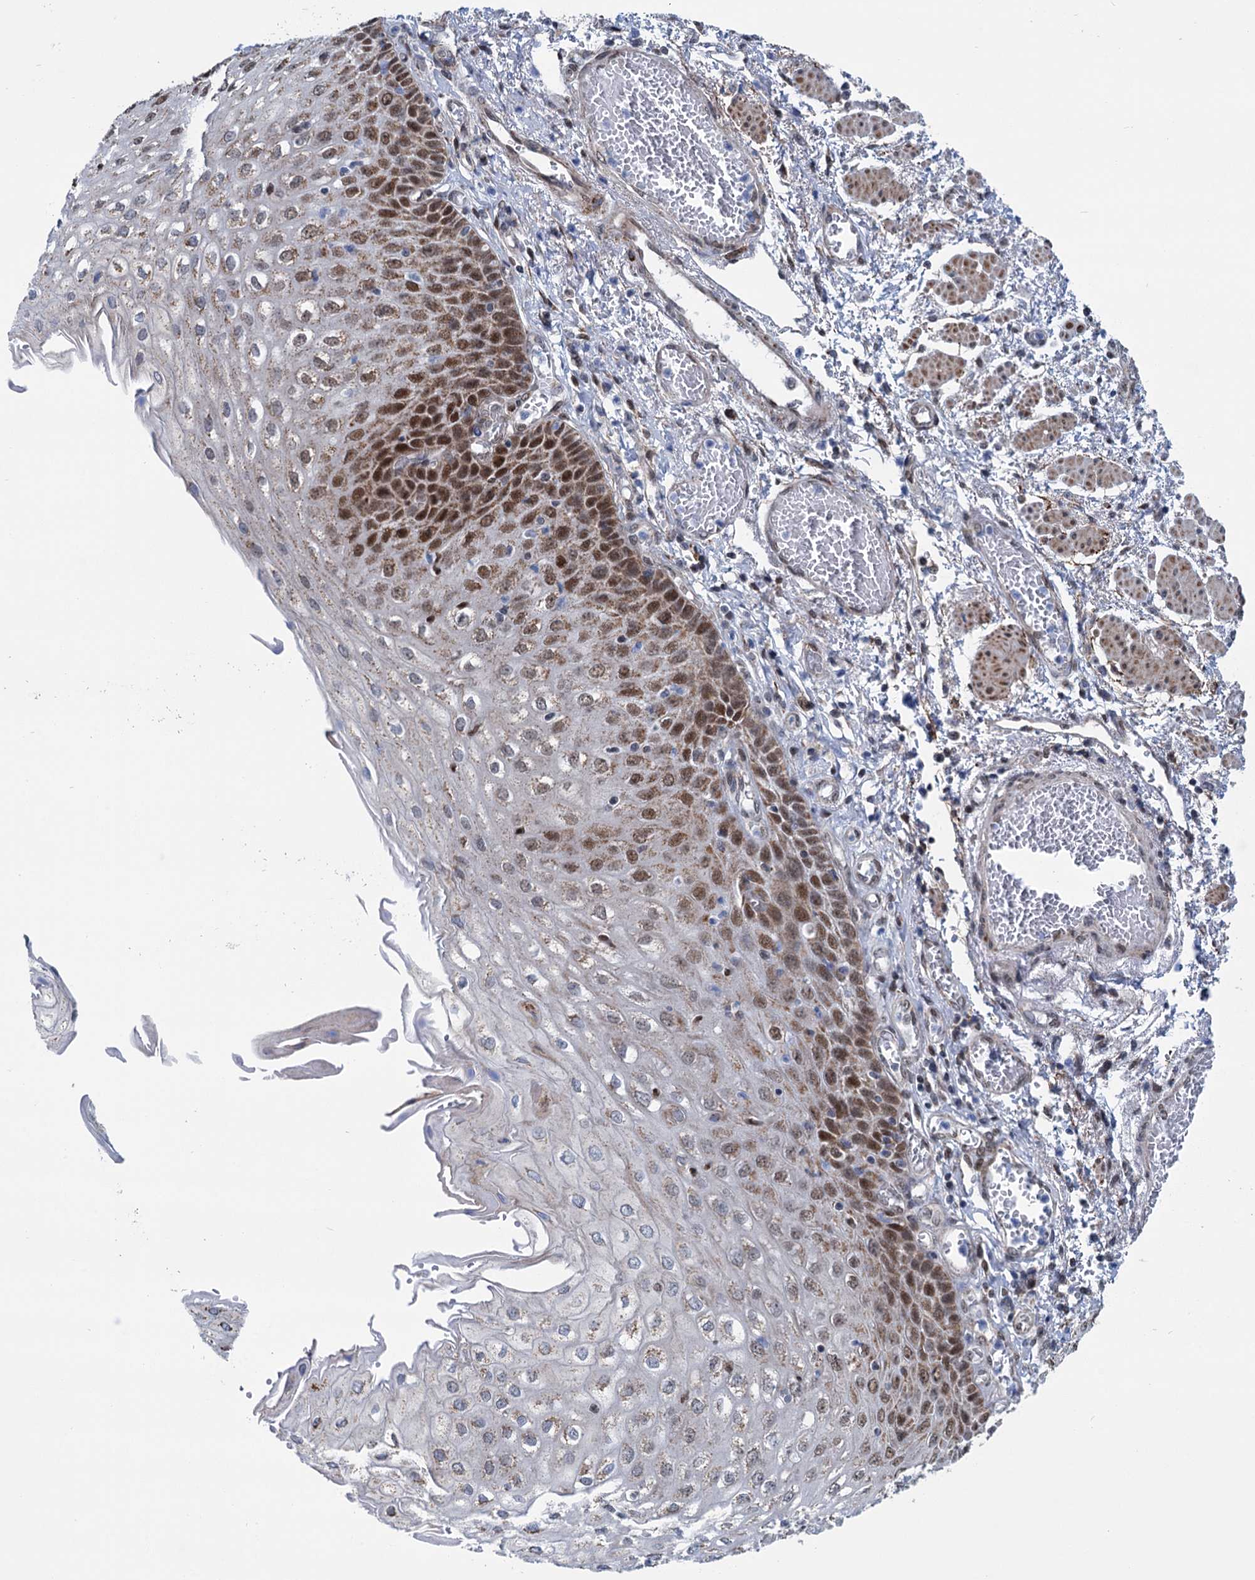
{"staining": {"intensity": "moderate", "quantity": ">75%", "location": "cytoplasmic/membranous,nuclear"}, "tissue": "esophagus", "cell_type": "Squamous epithelial cells", "image_type": "normal", "snomed": [{"axis": "morphology", "description": "Normal tissue, NOS"}, {"axis": "topography", "description": "Esophagus"}], "caption": "Protein staining reveals moderate cytoplasmic/membranous,nuclear positivity in about >75% of squamous epithelial cells in normal esophagus.", "gene": "MORN3", "patient": {"sex": "male", "age": 81}}